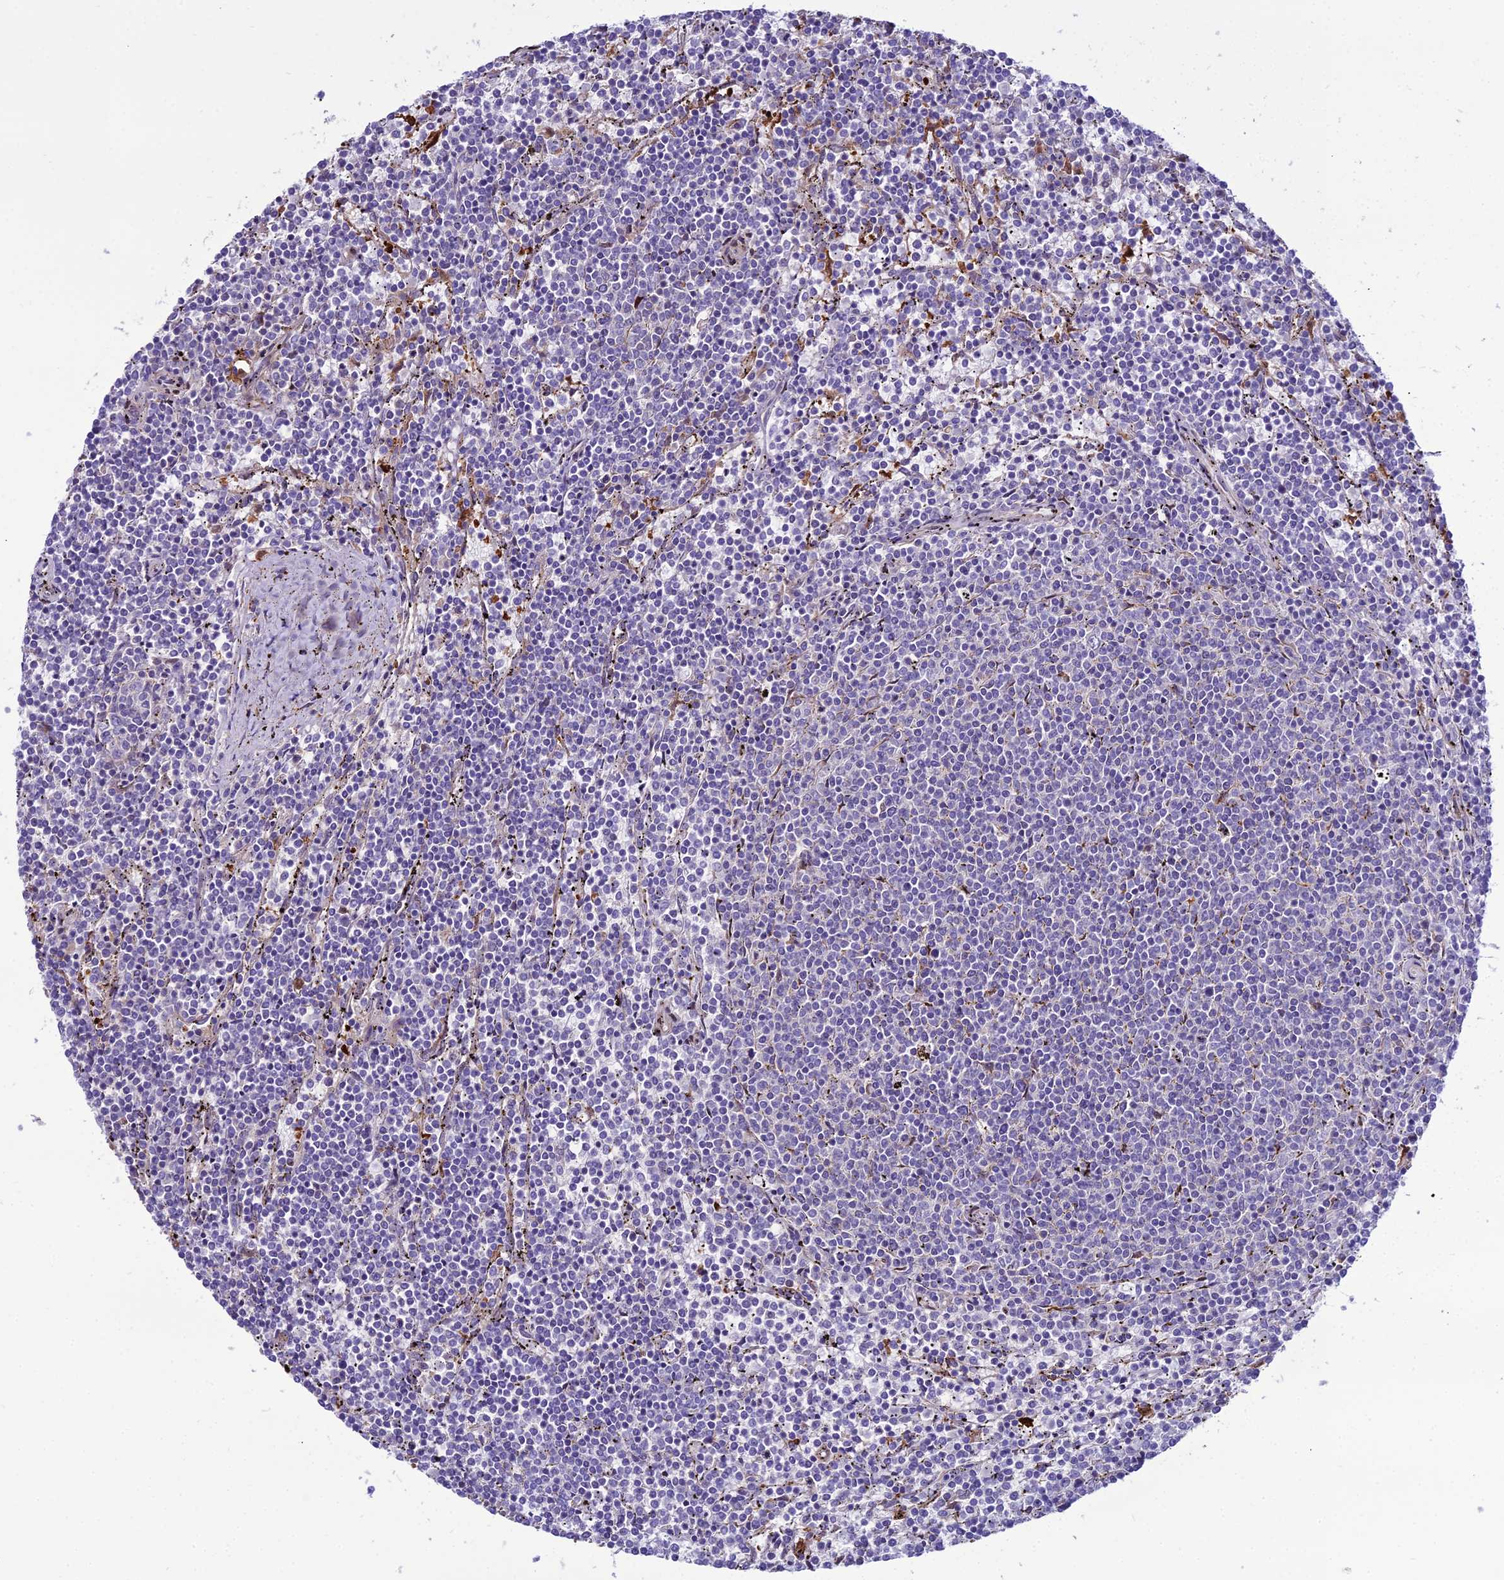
{"staining": {"intensity": "negative", "quantity": "none", "location": "none"}, "tissue": "lymphoma", "cell_type": "Tumor cells", "image_type": "cancer", "snomed": [{"axis": "morphology", "description": "Malignant lymphoma, non-Hodgkin's type, Low grade"}, {"axis": "topography", "description": "Spleen"}], "caption": "Immunohistochemistry histopathology image of lymphoma stained for a protein (brown), which shows no staining in tumor cells.", "gene": "MB21D2", "patient": {"sex": "female", "age": 50}}